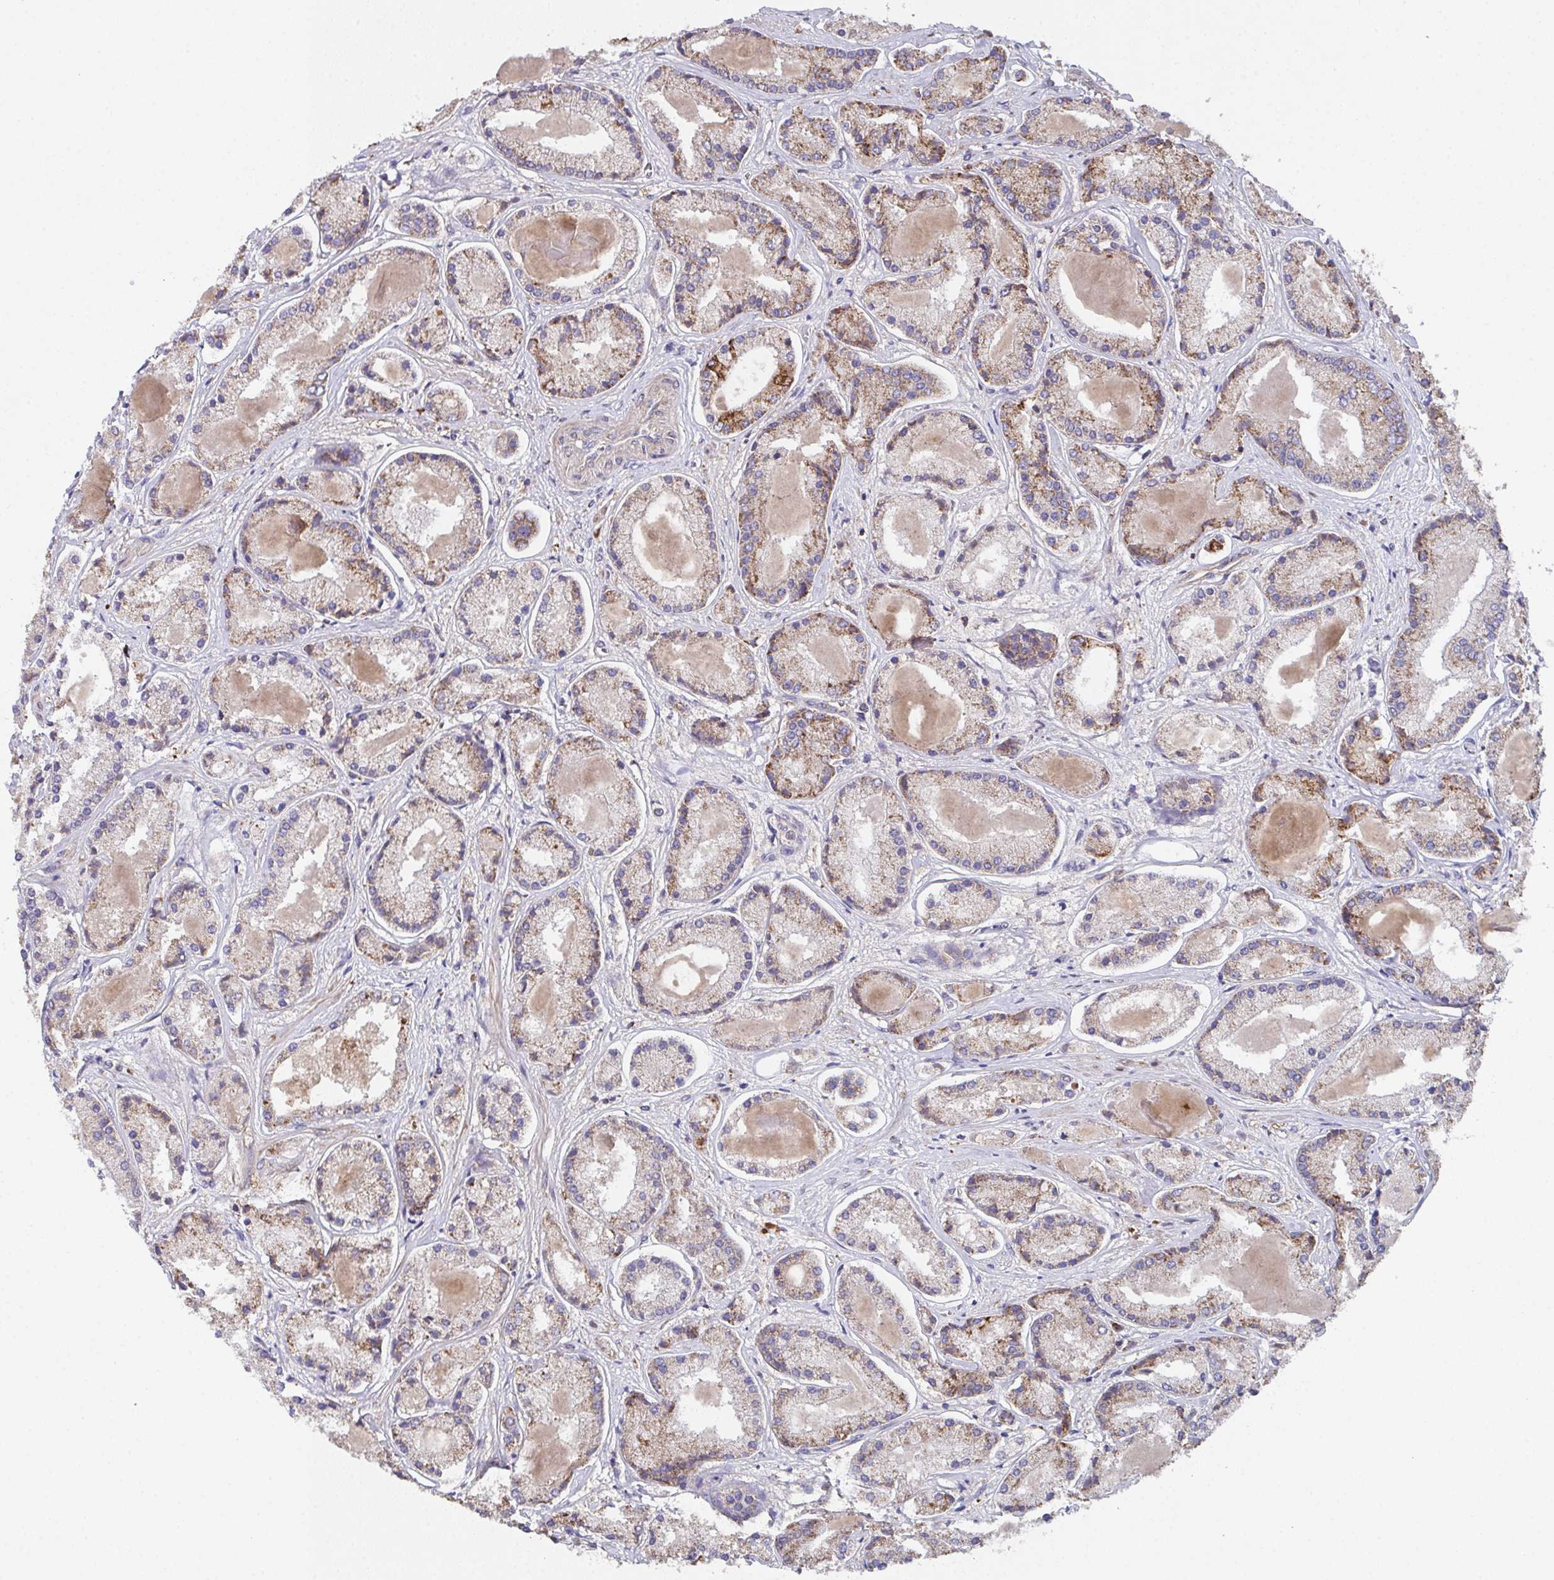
{"staining": {"intensity": "weak", "quantity": "25%-75%", "location": "cytoplasmic/membranous"}, "tissue": "prostate cancer", "cell_type": "Tumor cells", "image_type": "cancer", "snomed": [{"axis": "morphology", "description": "Adenocarcinoma, High grade"}, {"axis": "topography", "description": "Prostate"}], "caption": "The immunohistochemical stain shows weak cytoplasmic/membranous expression in tumor cells of prostate adenocarcinoma (high-grade) tissue.", "gene": "MT-ND3", "patient": {"sex": "male", "age": 67}}